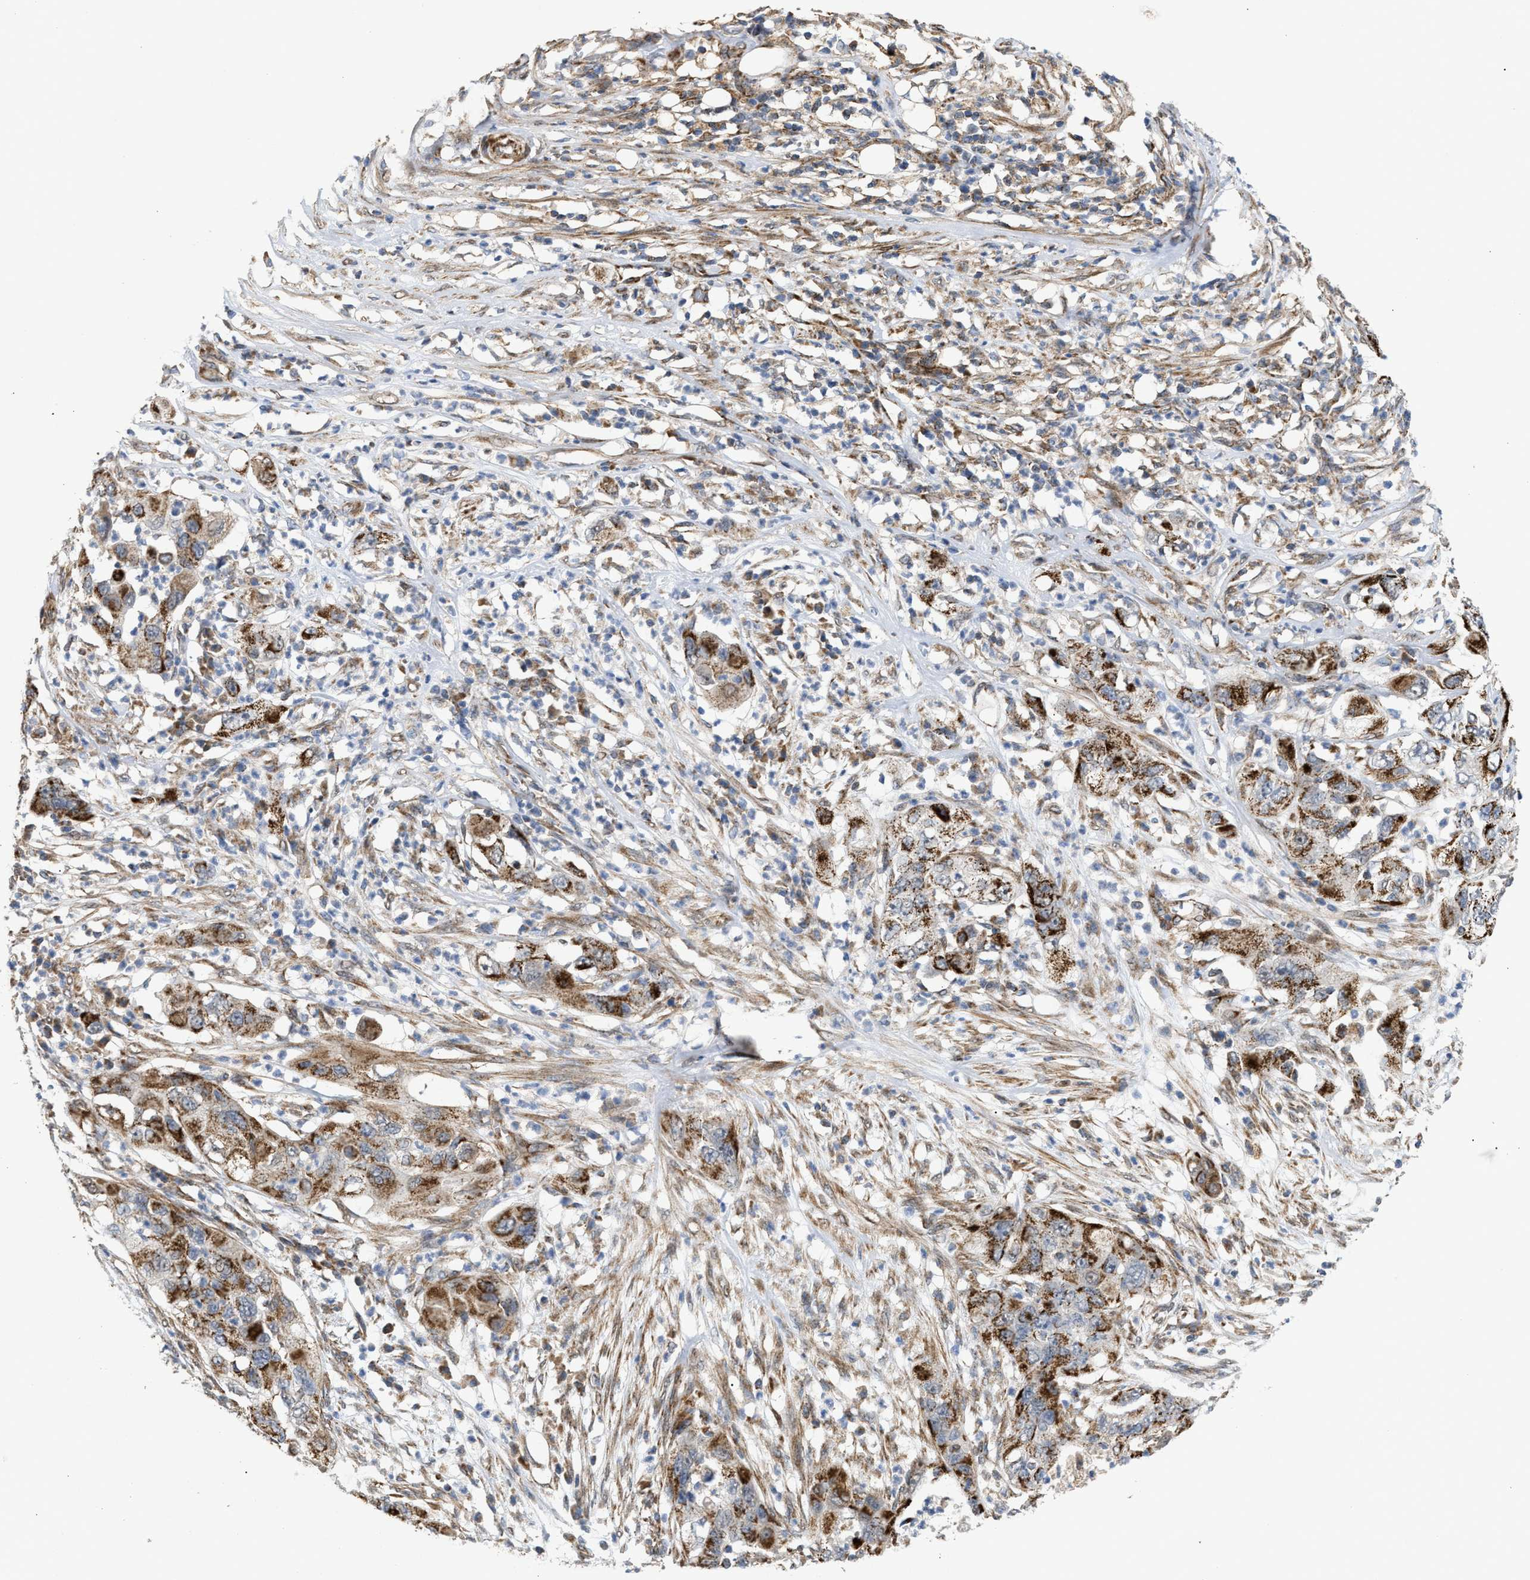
{"staining": {"intensity": "strong", "quantity": ">75%", "location": "cytoplasmic/membranous"}, "tissue": "pancreatic cancer", "cell_type": "Tumor cells", "image_type": "cancer", "snomed": [{"axis": "morphology", "description": "Adenocarcinoma, NOS"}, {"axis": "topography", "description": "Pancreas"}], "caption": "This is an image of immunohistochemistry staining of pancreatic cancer (adenocarcinoma), which shows strong expression in the cytoplasmic/membranous of tumor cells.", "gene": "TACO1", "patient": {"sex": "female", "age": 78}}